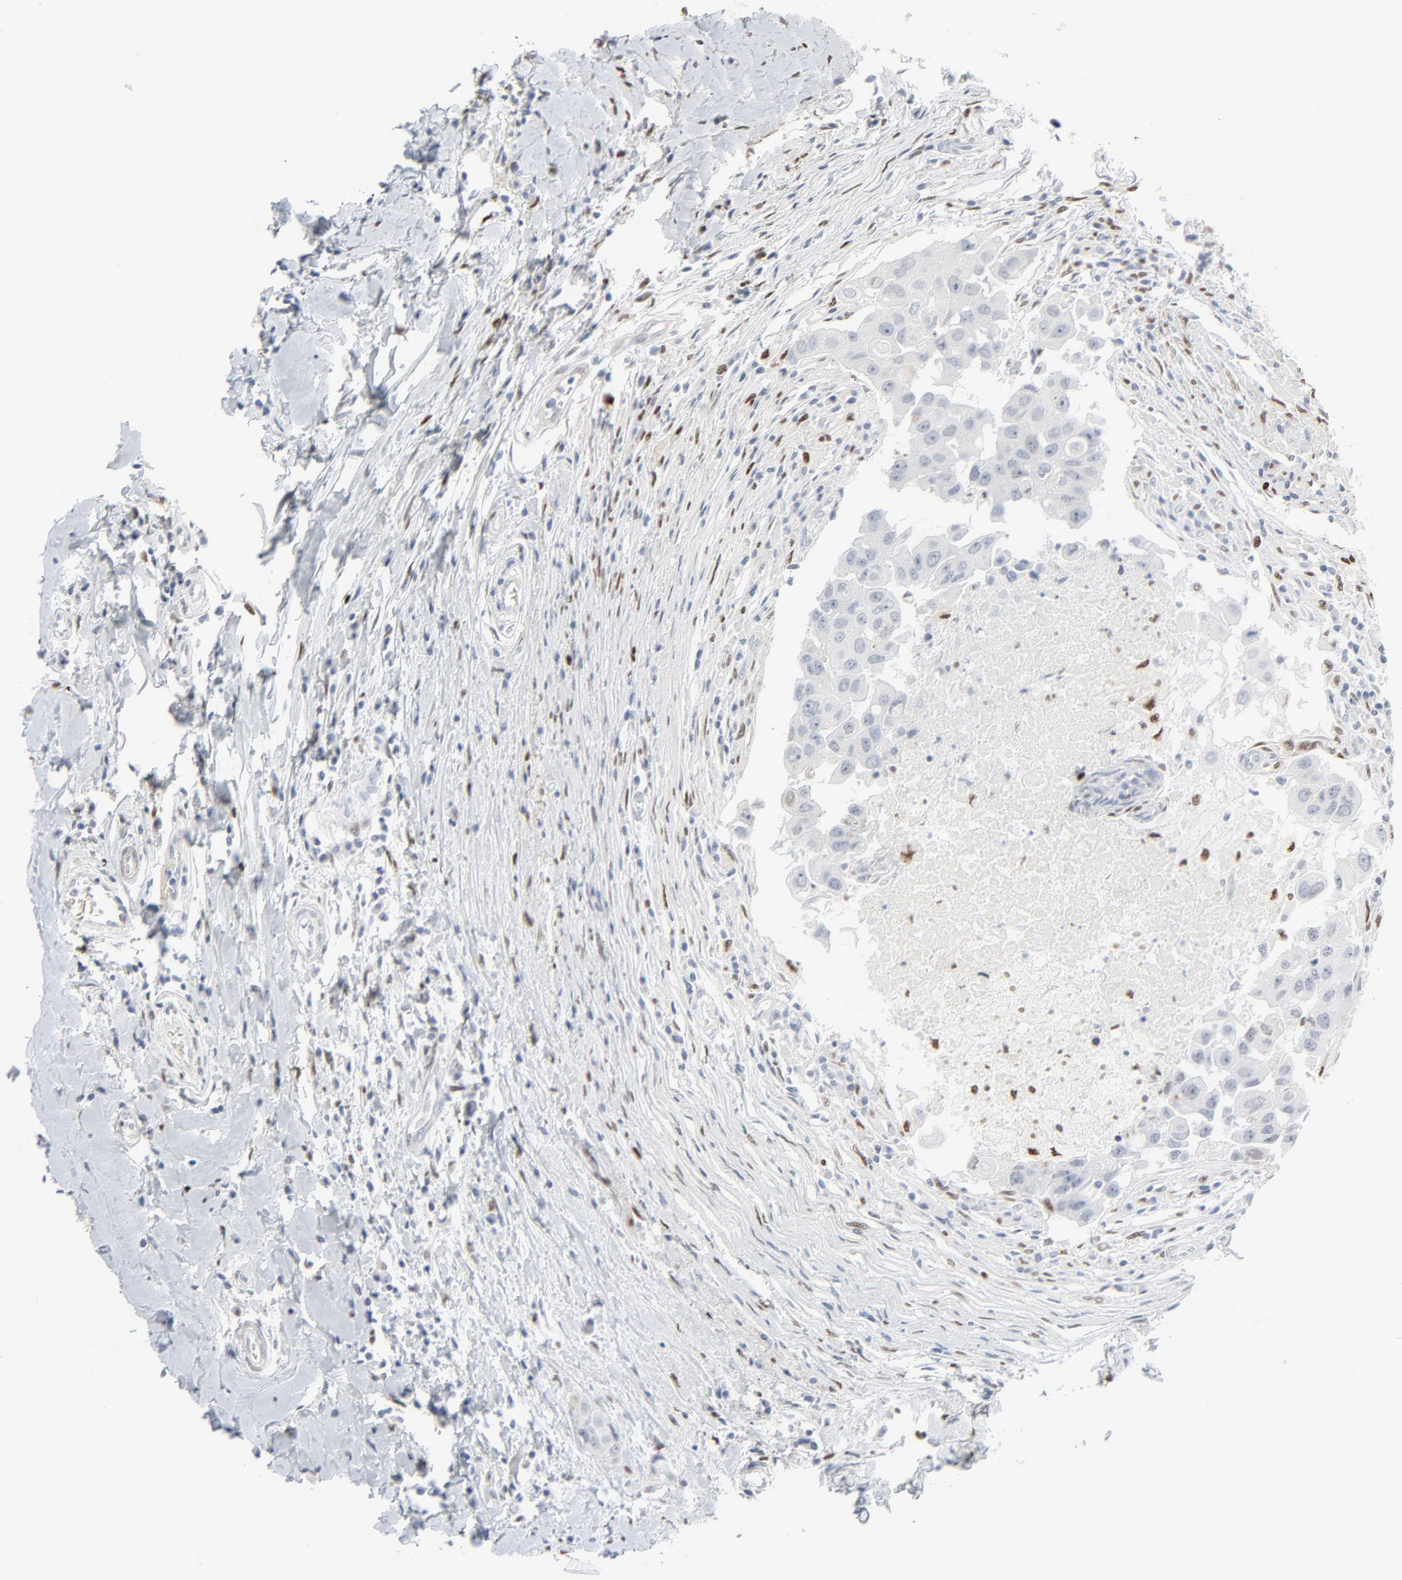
{"staining": {"intensity": "weak", "quantity": "<25%", "location": "cytoplasmic/membranous"}, "tissue": "breast cancer", "cell_type": "Tumor cells", "image_type": "cancer", "snomed": [{"axis": "morphology", "description": "Duct carcinoma"}, {"axis": "topography", "description": "Breast"}], "caption": "Infiltrating ductal carcinoma (breast) was stained to show a protein in brown. There is no significant staining in tumor cells.", "gene": "MITF", "patient": {"sex": "female", "age": 58}}